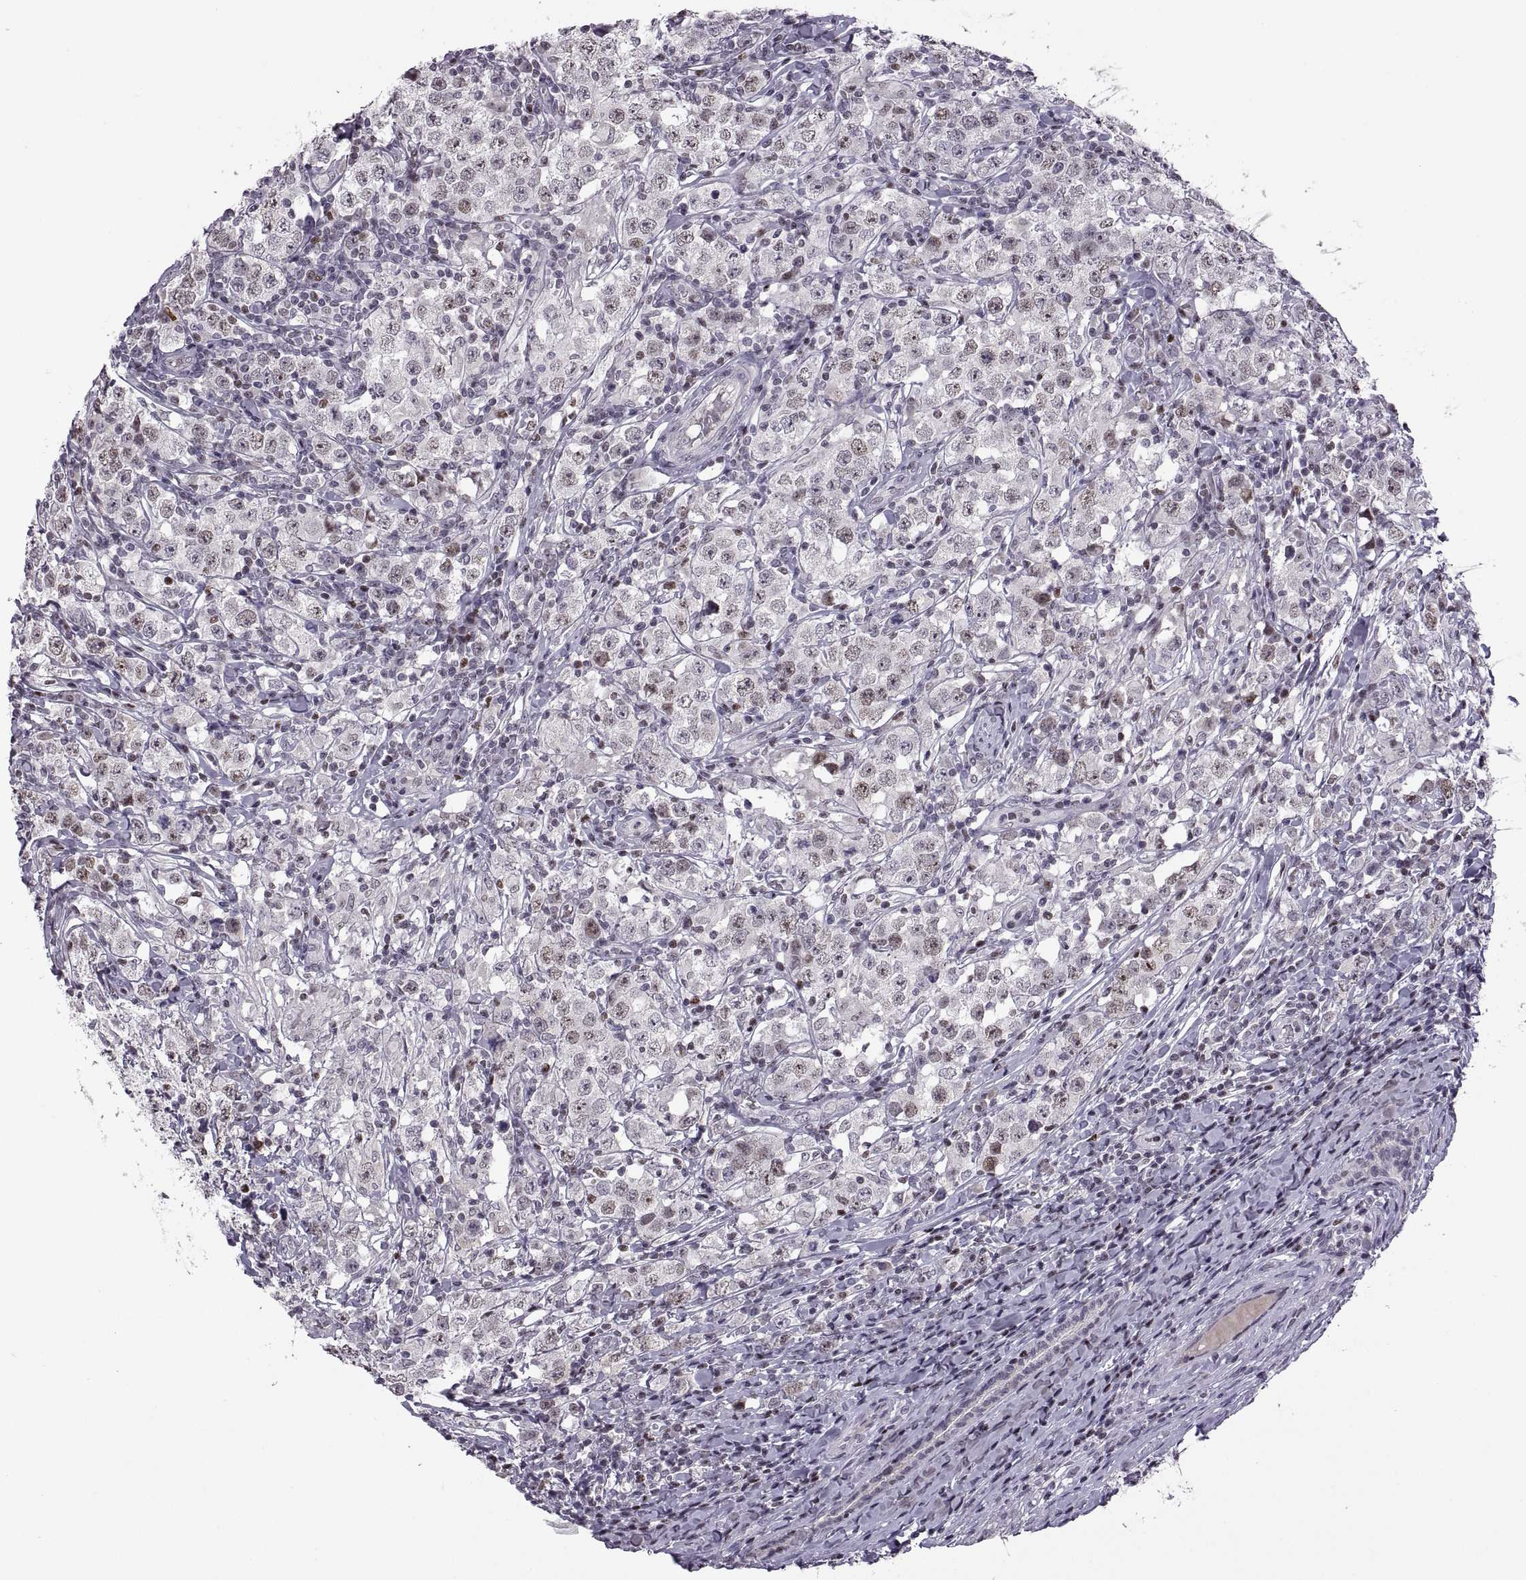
{"staining": {"intensity": "weak", "quantity": "<25%", "location": "nuclear"}, "tissue": "testis cancer", "cell_type": "Tumor cells", "image_type": "cancer", "snomed": [{"axis": "morphology", "description": "Seminoma, NOS"}, {"axis": "morphology", "description": "Carcinoma, Embryonal, NOS"}, {"axis": "topography", "description": "Testis"}], "caption": "Human testis embryonal carcinoma stained for a protein using immunohistochemistry shows no positivity in tumor cells.", "gene": "NEK2", "patient": {"sex": "male", "age": 41}}